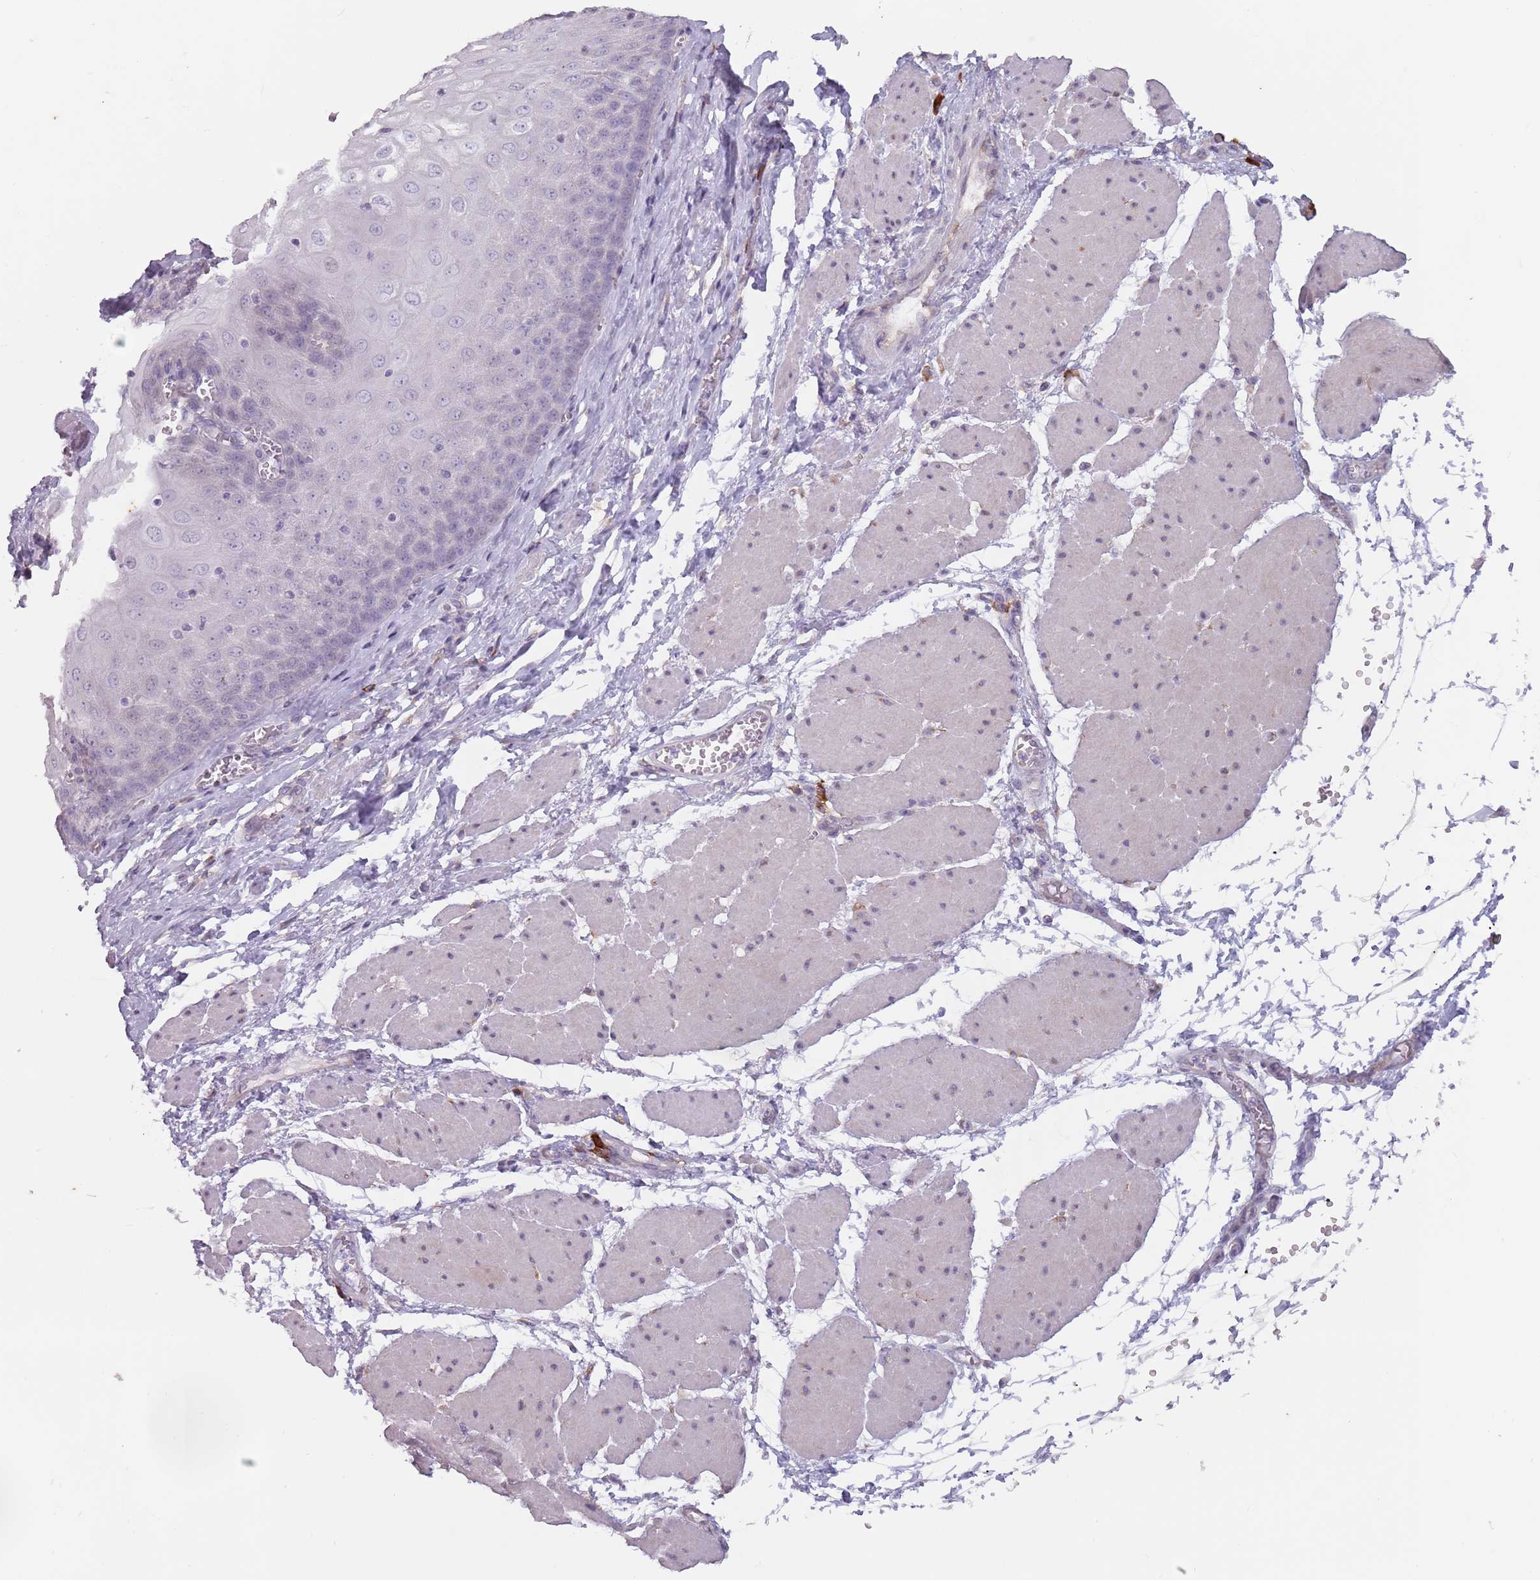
{"staining": {"intensity": "negative", "quantity": "none", "location": "none"}, "tissue": "esophagus", "cell_type": "Squamous epithelial cells", "image_type": "normal", "snomed": [{"axis": "morphology", "description": "Normal tissue, NOS"}, {"axis": "topography", "description": "Esophagus"}], "caption": "This is a histopathology image of immunohistochemistry (IHC) staining of normal esophagus, which shows no staining in squamous epithelial cells. (Stains: DAB immunohistochemistry (IHC) with hematoxylin counter stain, Microscopy: brightfield microscopy at high magnification).", "gene": "DXO", "patient": {"sex": "male", "age": 60}}